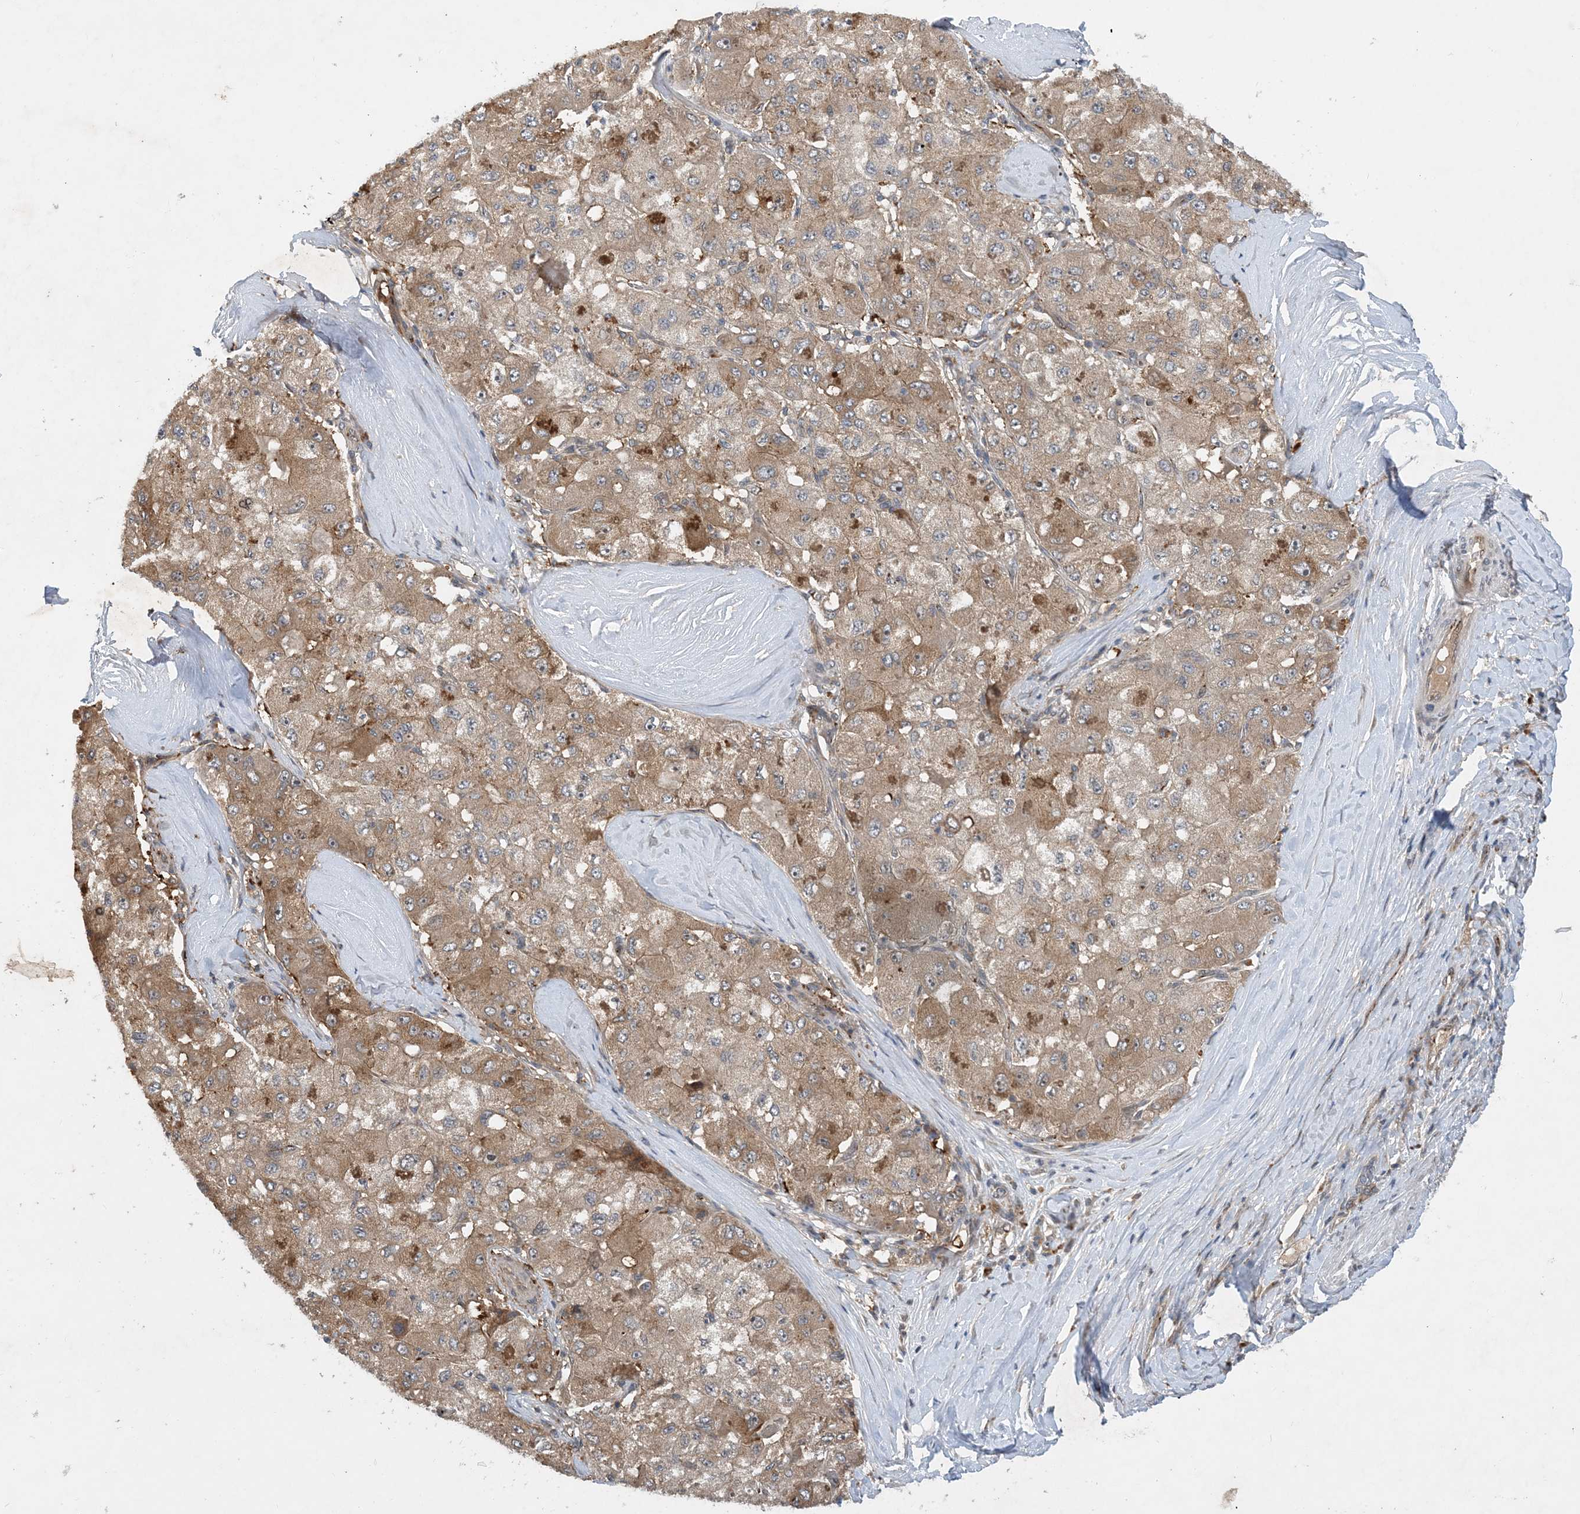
{"staining": {"intensity": "moderate", "quantity": ">75%", "location": "cytoplasmic/membranous"}, "tissue": "liver cancer", "cell_type": "Tumor cells", "image_type": "cancer", "snomed": [{"axis": "morphology", "description": "Carcinoma, Hepatocellular, NOS"}, {"axis": "topography", "description": "Liver"}], "caption": "Liver hepatocellular carcinoma stained for a protein demonstrates moderate cytoplasmic/membranous positivity in tumor cells. The staining was performed using DAB, with brown indicating positive protein expression. Nuclei are stained blue with hematoxylin.", "gene": "TINAG", "patient": {"sex": "male", "age": 80}}